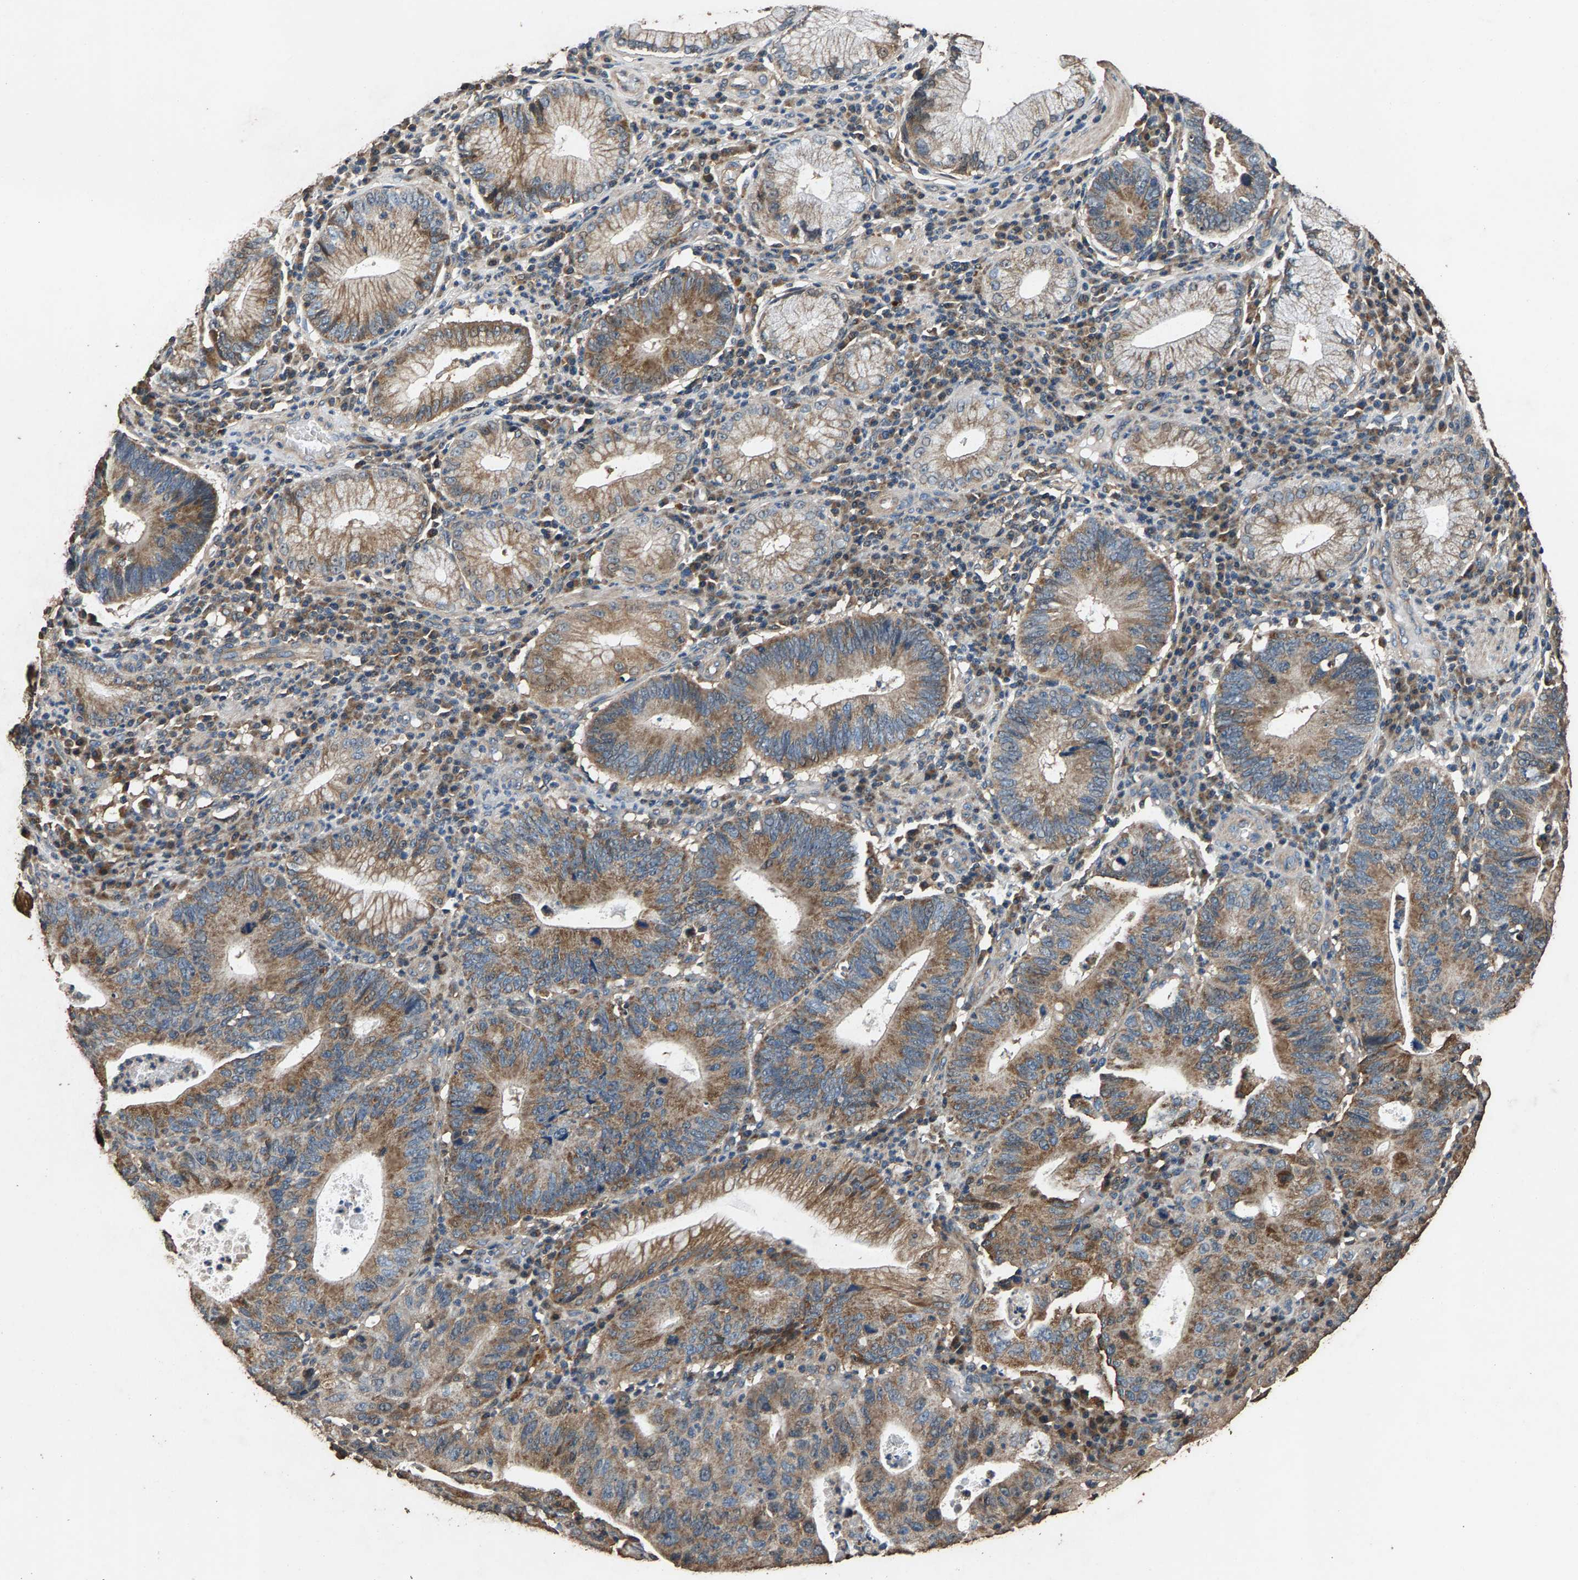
{"staining": {"intensity": "moderate", "quantity": ">75%", "location": "cytoplasmic/membranous"}, "tissue": "stomach cancer", "cell_type": "Tumor cells", "image_type": "cancer", "snomed": [{"axis": "morphology", "description": "Adenocarcinoma, NOS"}, {"axis": "topography", "description": "Stomach"}], "caption": "High-magnification brightfield microscopy of stomach cancer (adenocarcinoma) stained with DAB (3,3'-diaminobenzidine) (brown) and counterstained with hematoxylin (blue). tumor cells exhibit moderate cytoplasmic/membranous positivity is present in approximately>75% of cells. (Stains: DAB in brown, nuclei in blue, Microscopy: brightfield microscopy at high magnification).", "gene": "MRPL27", "patient": {"sex": "male", "age": 59}}